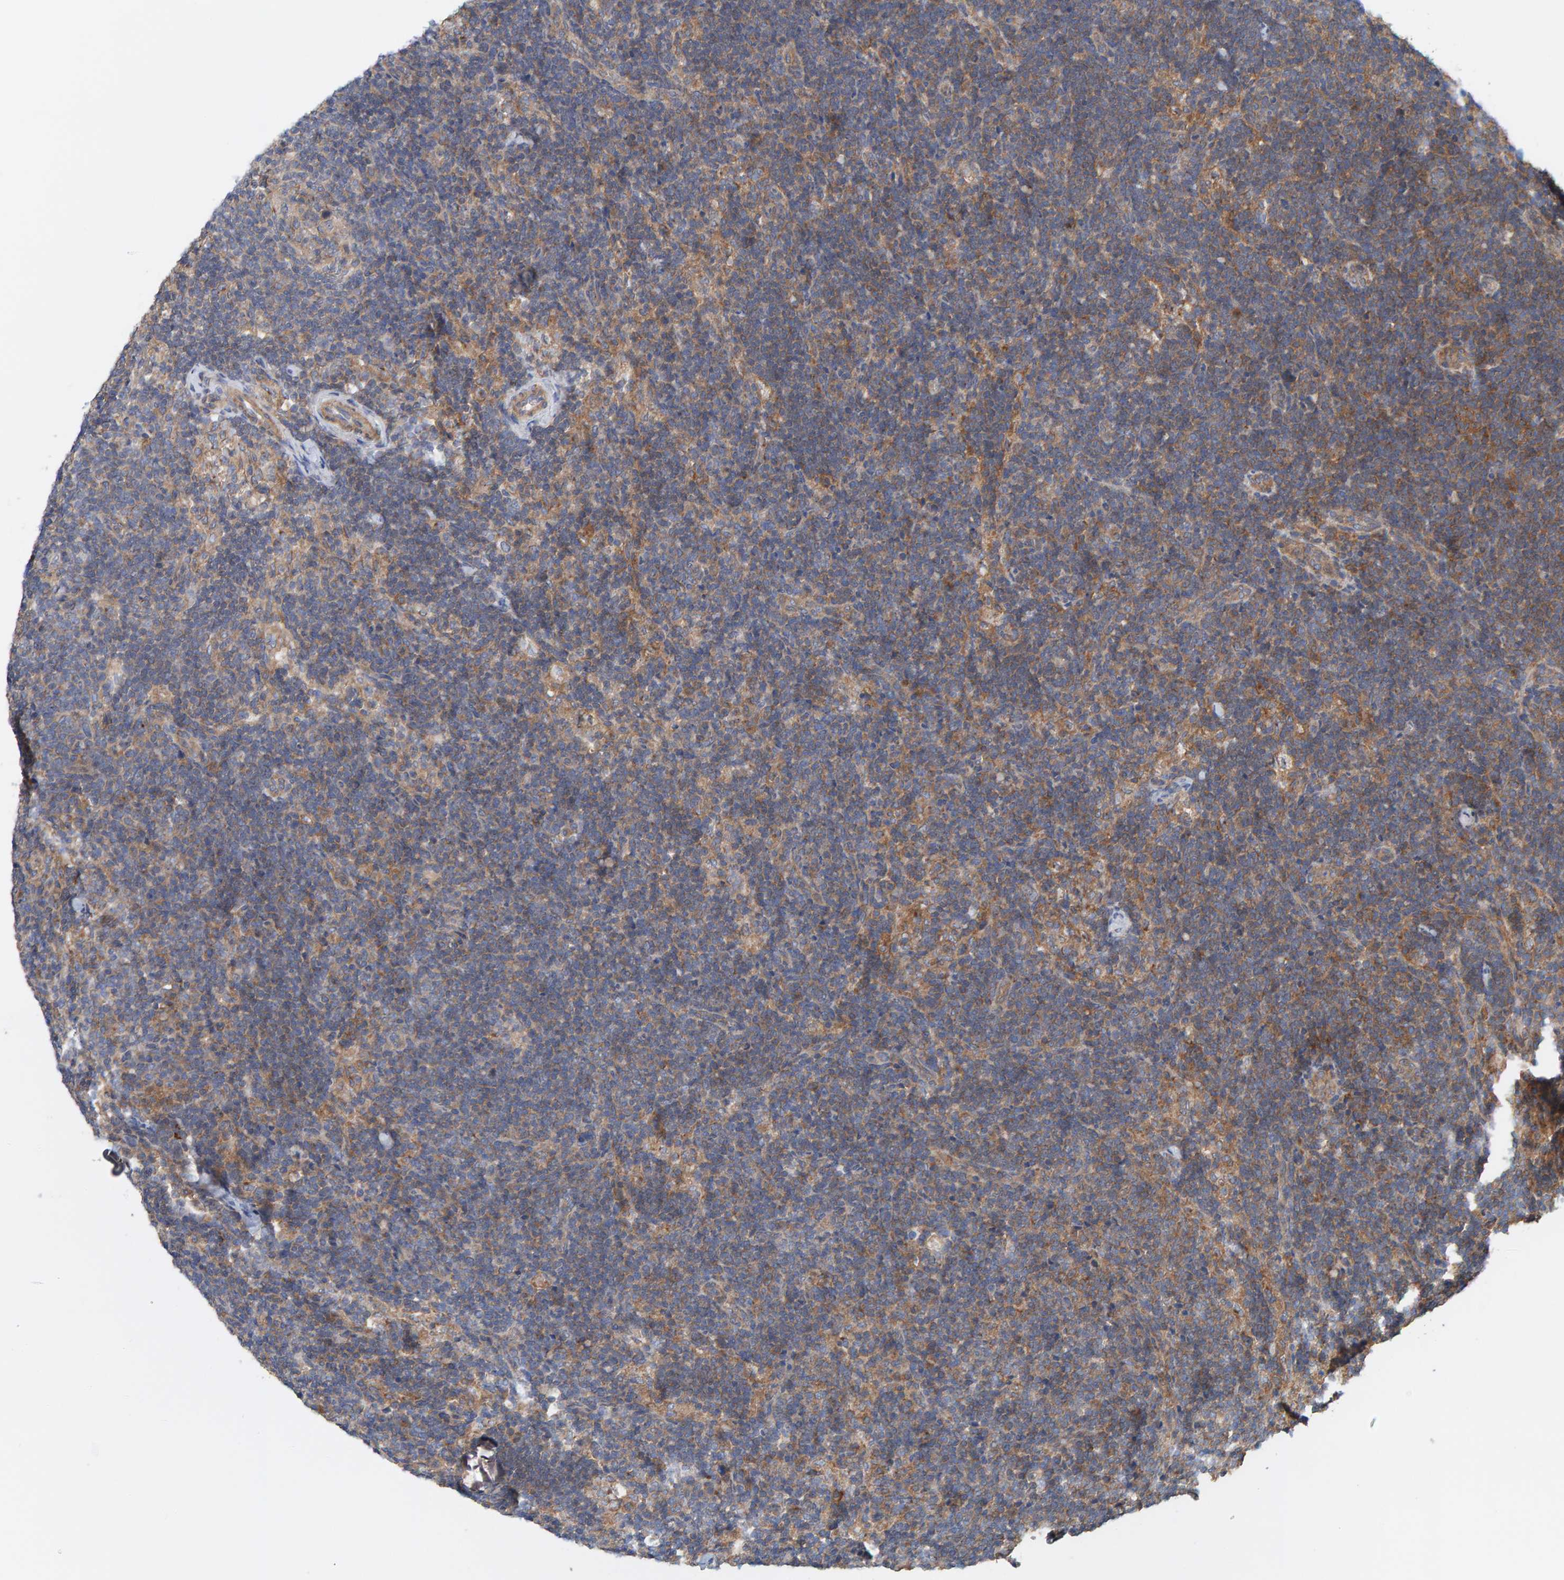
{"staining": {"intensity": "moderate", "quantity": "25%-75%", "location": "cytoplasmic/membranous"}, "tissue": "lymph node", "cell_type": "Non-germinal center cells", "image_type": "normal", "snomed": [{"axis": "morphology", "description": "Normal tissue, NOS"}, {"axis": "topography", "description": "Lymph node"}], "caption": "Immunohistochemistry (IHC) (DAB) staining of normal lymph node demonstrates moderate cytoplasmic/membranous protein staining in approximately 25%-75% of non-germinal center cells.", "gene": "UBAP1", "patient": {"sex": "female", "age": 22}}